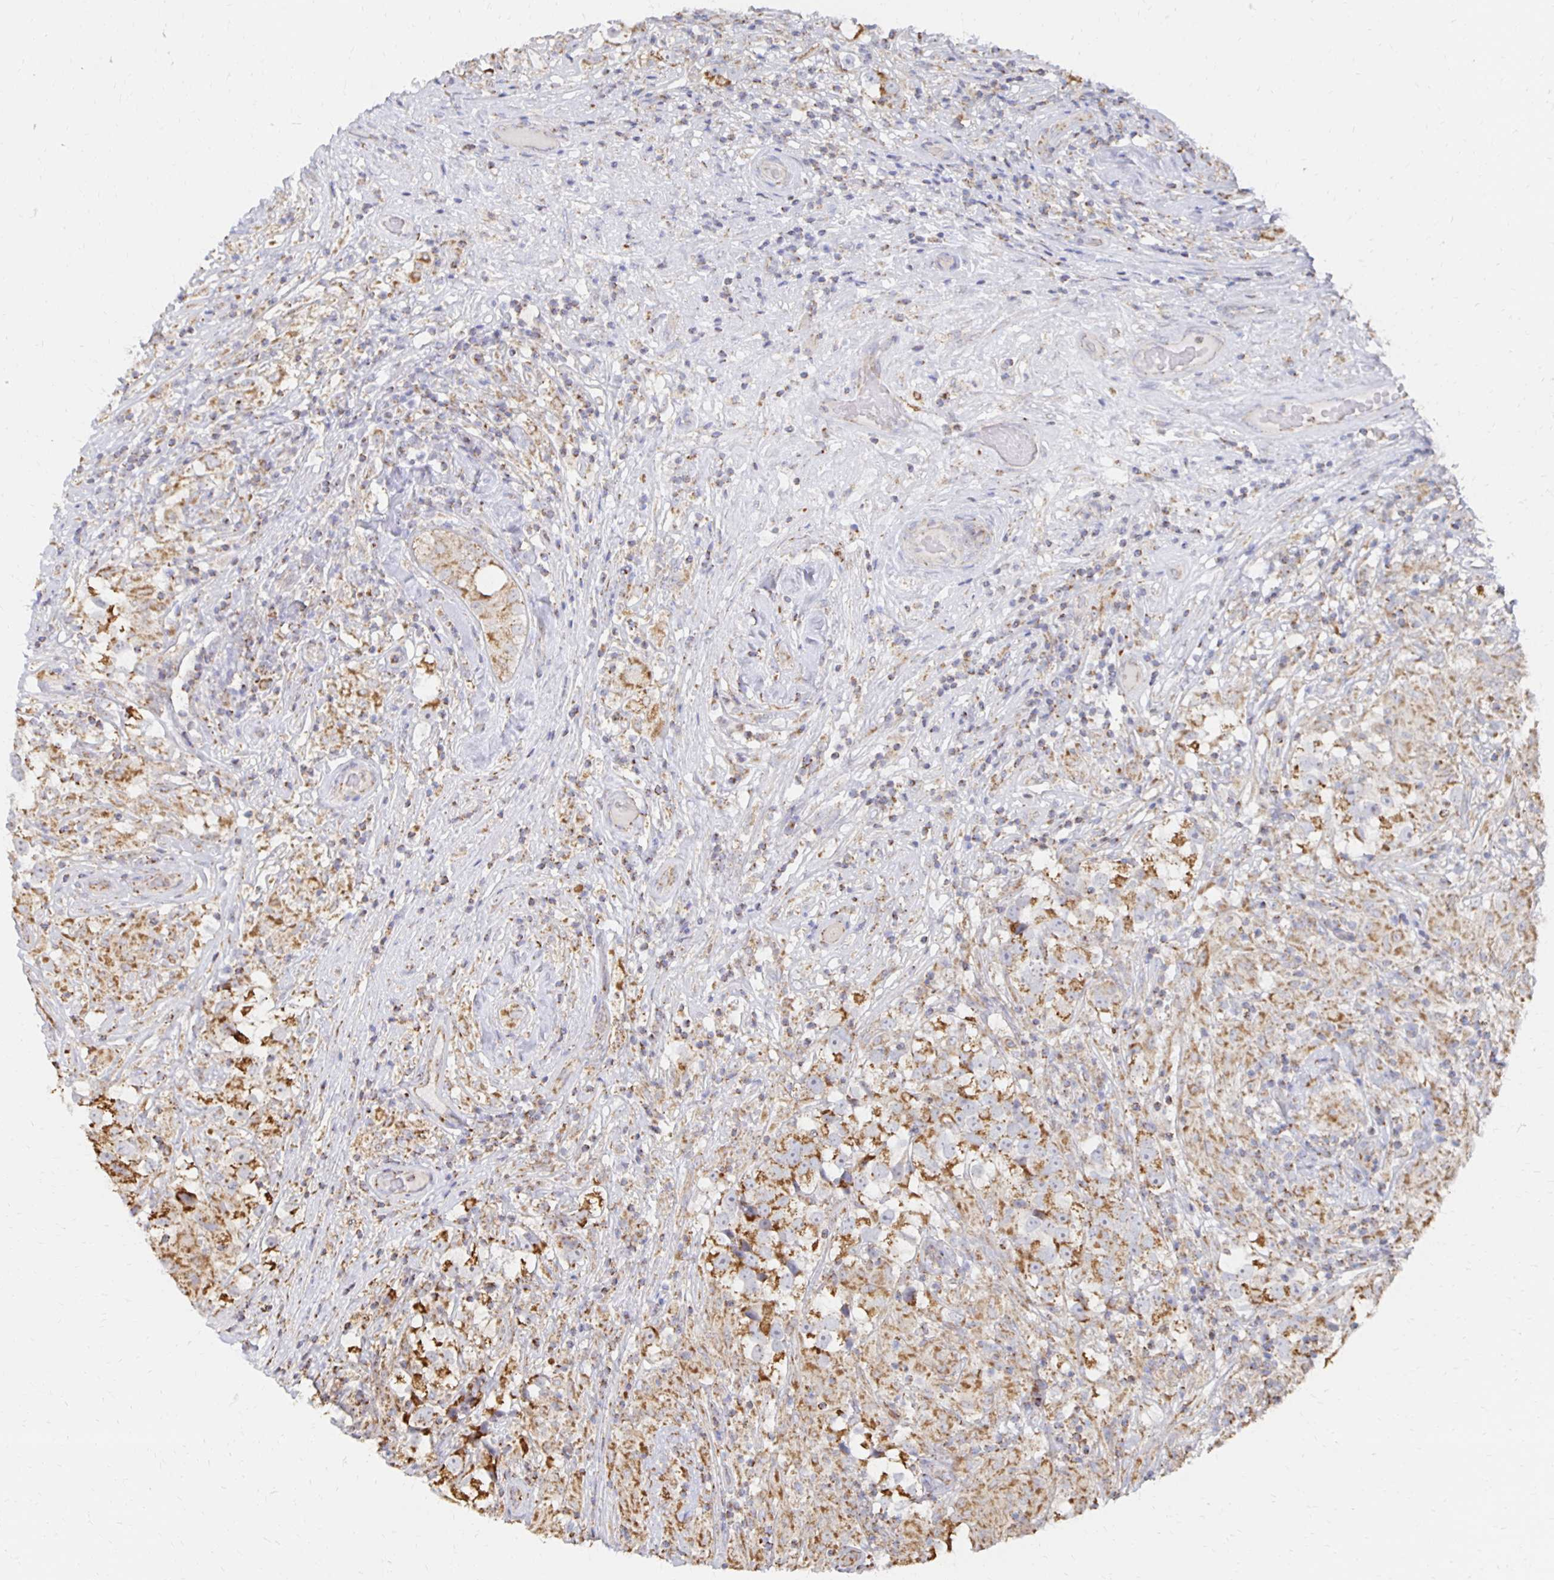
{"staining": {"intensity": "moderate", "quantity": ">75%", "location": "cytoplasmic/membranous"}, "tissue": "testis cancer", "cell_type": "Tumor cells", "image_type": "cancer", "snomed": [{"axis": "morphology", "description": "Seminoma, NOS"}, {"axis": "topography", "description": "Testis"}], "caption": "Human seminoma (testis) stained for a protein (brown) reveals moderate cytoplasmic/membranous positive positivity in about >75% of tumor cells.", "gene": "NKX2-8", "patient": {"sex": "male", "age": 46}}